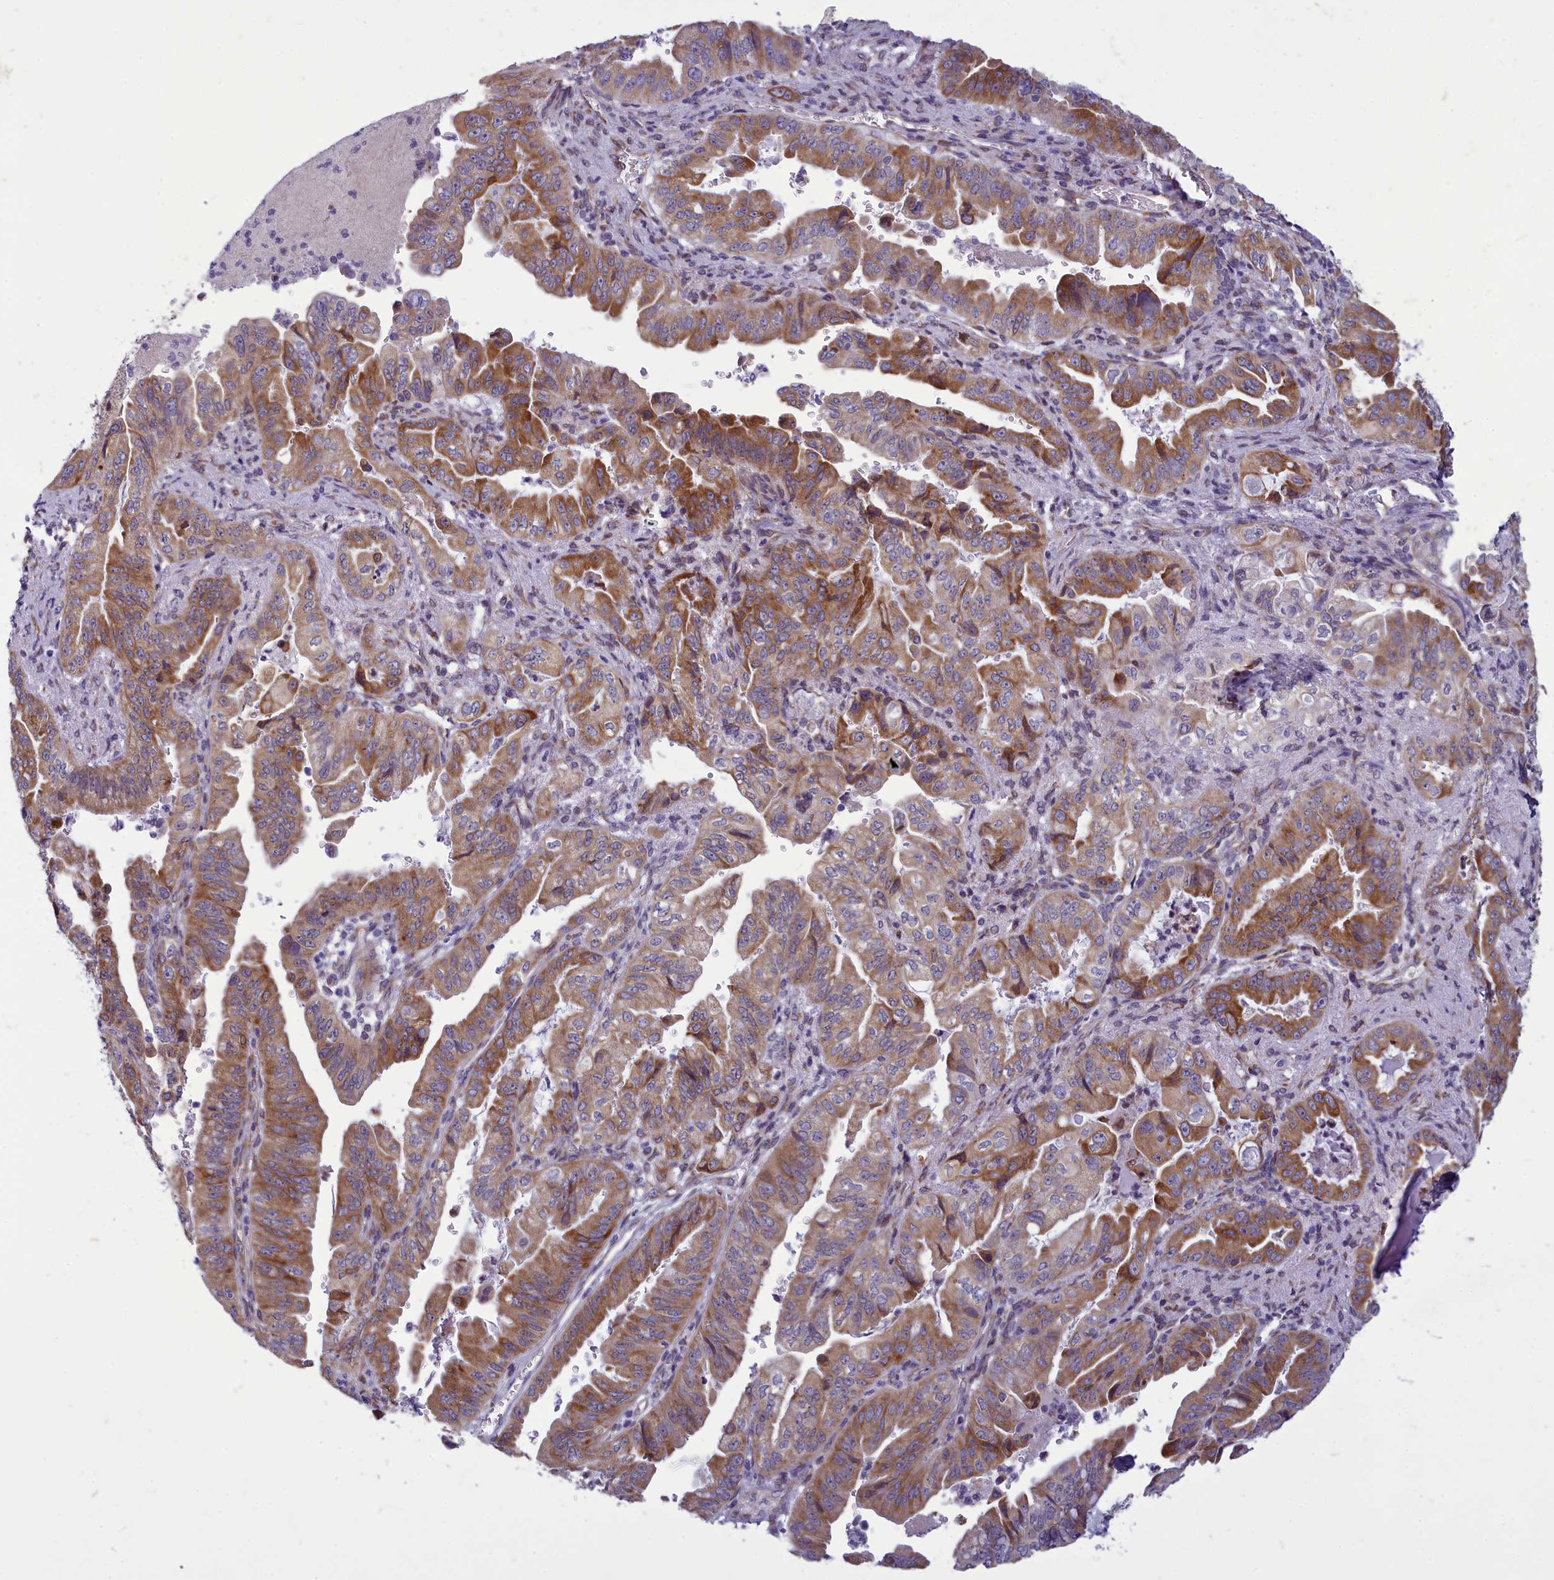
{"staining": {"intensity": "moderate", "quantity": ">75%", "location": "cytoplasmic/membranous"}, "tissue": "pancreatic cancer", "cell_type": "Tumor cells", "image_type": "cancer", "snomed": [{"axis": "morphology", "description": "Adenocarcinoma, NOS"}, {"axis": "topography", "description": "Pancreas"}], "caption": "Protein analysis of pancreatic cancer tissue demonstrates moderate cytoplasmic/membranous expression in about >75% of tumor cells.", "gene": "CENATAC", "patient": {"sex": "male", "age": 70}}